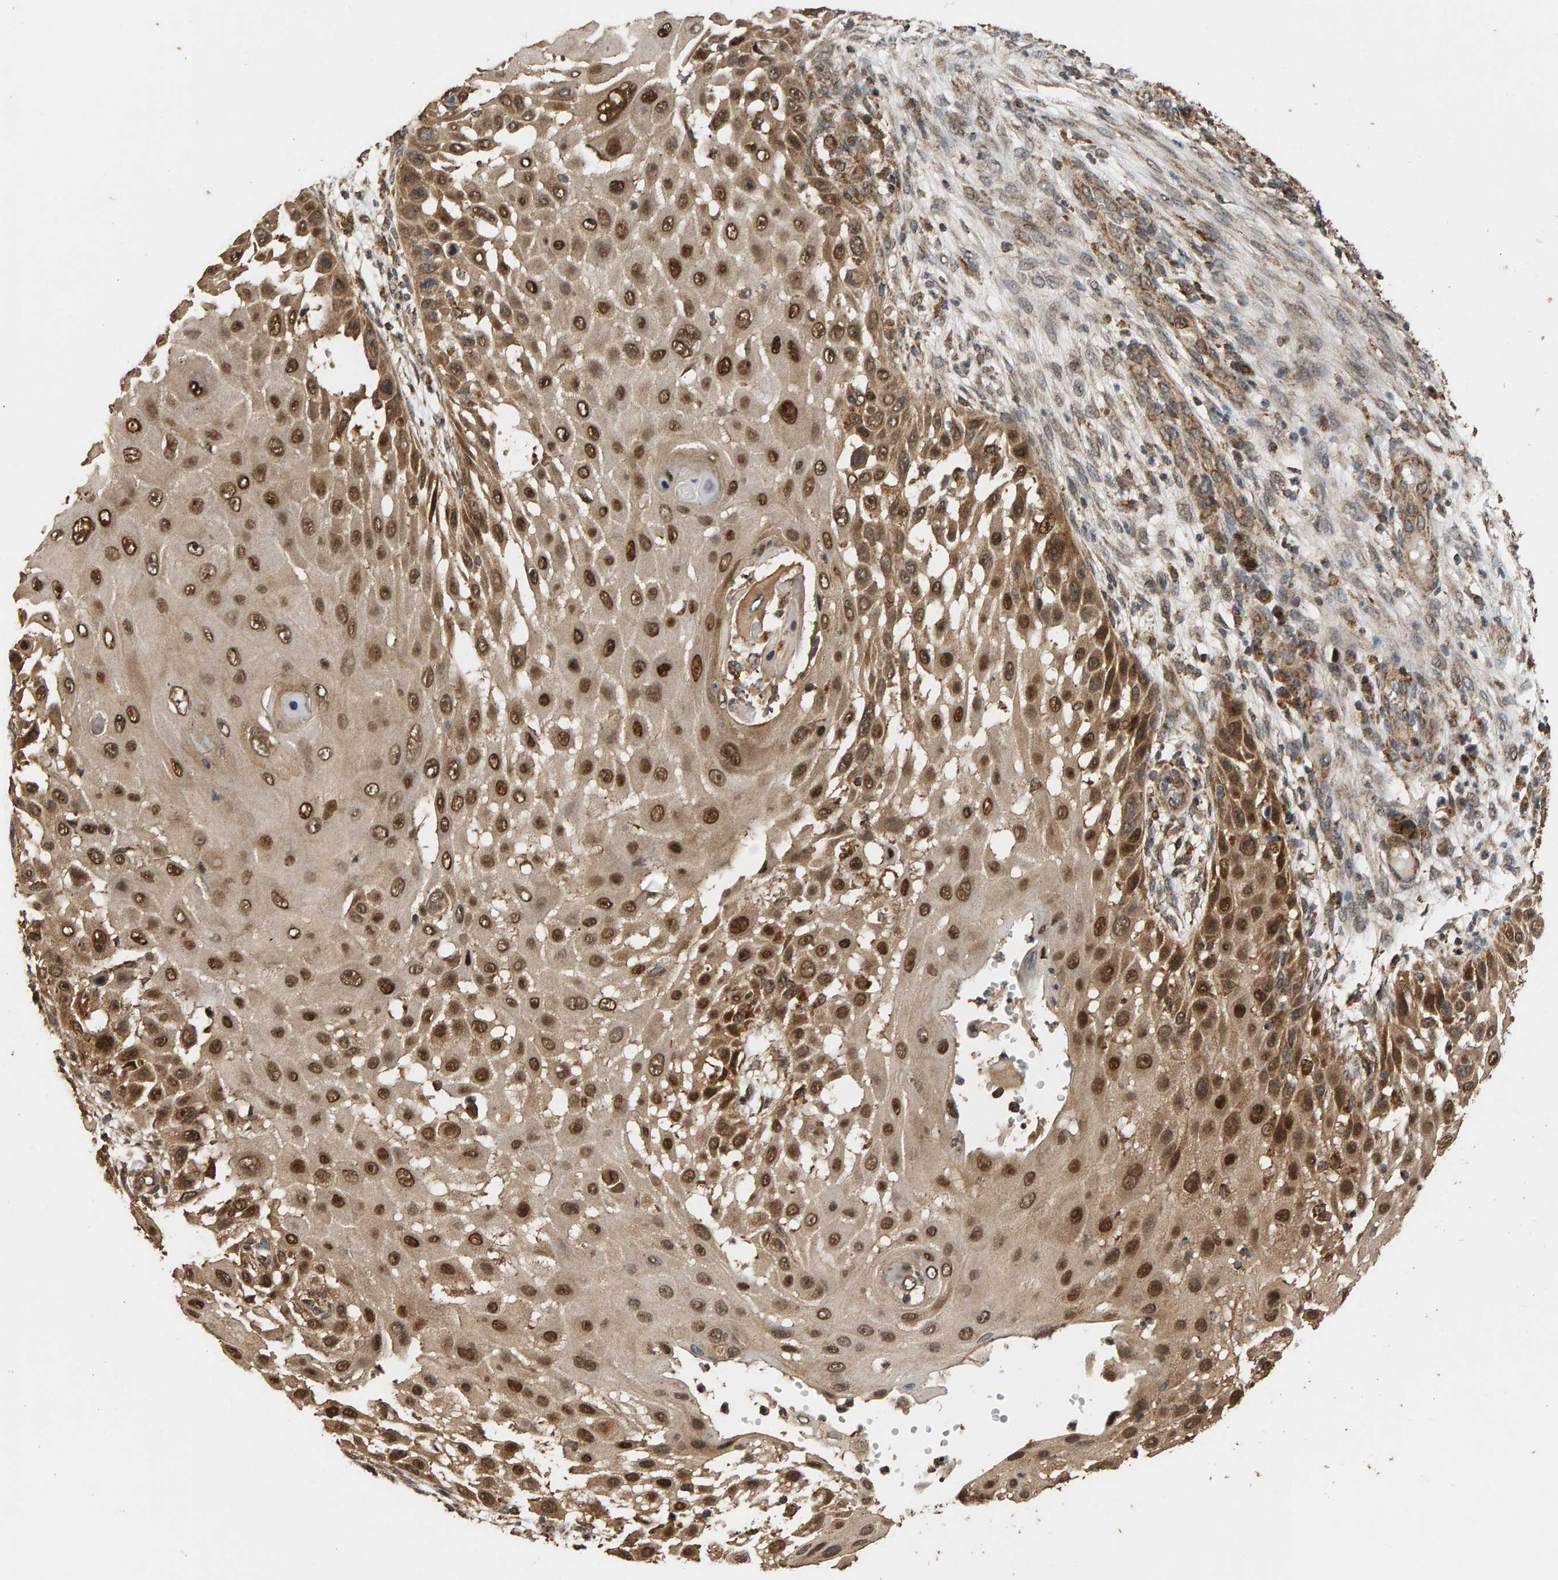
{"staining": {"intensity": "strong", "quantity": ">75%", "location": "cytoplasmic/membranous,nuclear"}, "tissue": "skin cancer", "cell_type": "Tumor cells", "image_type": "cancer", "snomed": [{"axis": "morphology", "description": "Squamous cell carcinoma, NOS"}, {"axis": "topography", "description": "Skin"}], "caption": "A brown stain highlights strong cytoplasmic/membranous and nuclear staining of a protein in skin cancer (squamous cell carcinoma) tumor cells.", "gene": "GSTK1", "patient": {"sex": "female", "age": 44}}